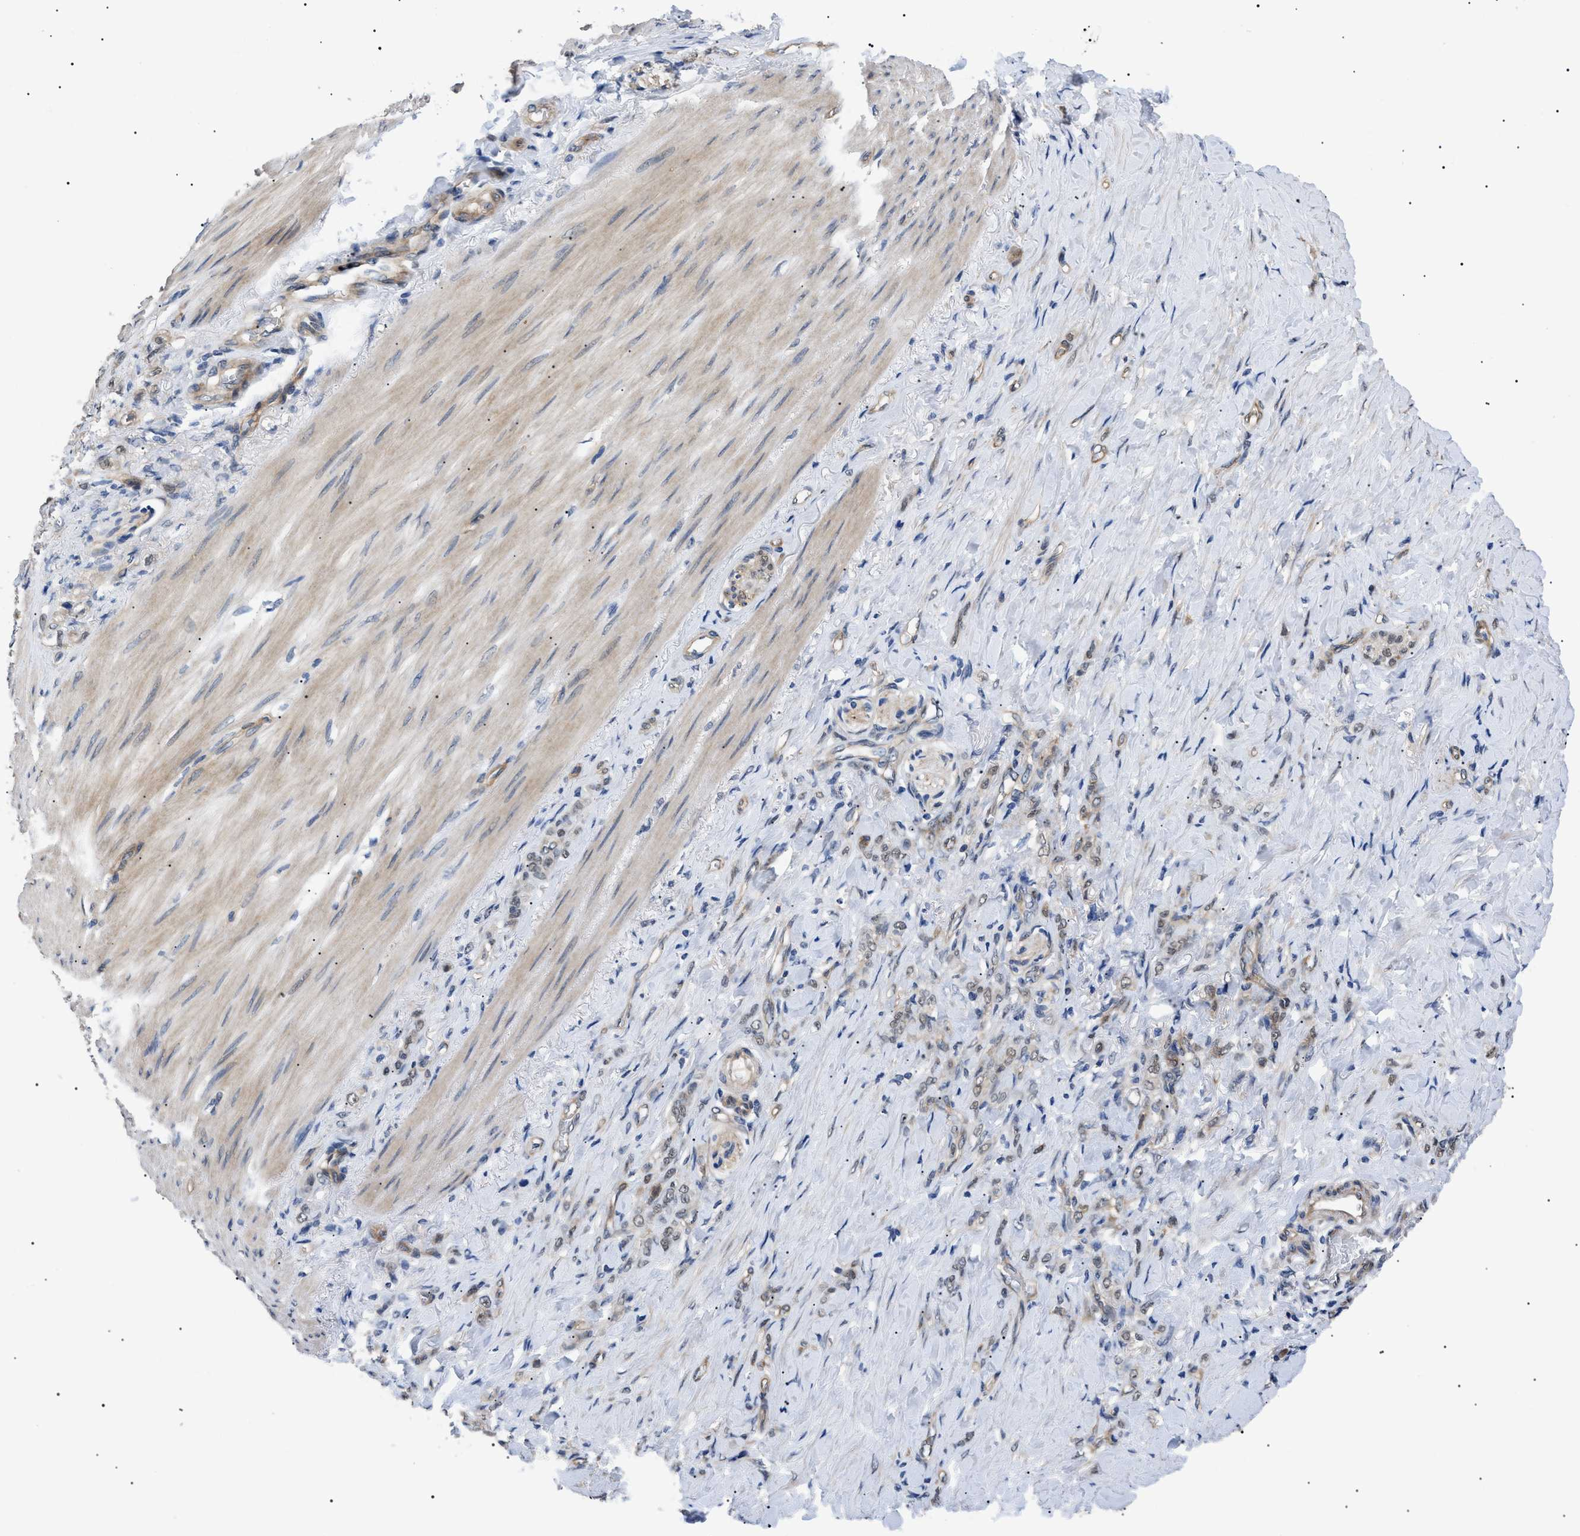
{"staining": {"intensity": "weak", "quantity": ">75%", "location": "nuclear"}, "tissue": "stomach cancer", "cell_type": "Tumor cells", "image_type": "cancer", "snomed": [{"axis": "morphology", "description": "Adenocarcinoma, NOS"}, {"axis": "topography", "description": "Stomach"}], "caption": "Immunohistochemical staining of adenocarcinoma (stomach) demonstrates weak nuclear protein expression in approximately >75% of tumor cells.", "gene": "CRCP", "patient": {"sex": "male", "age": 82}}